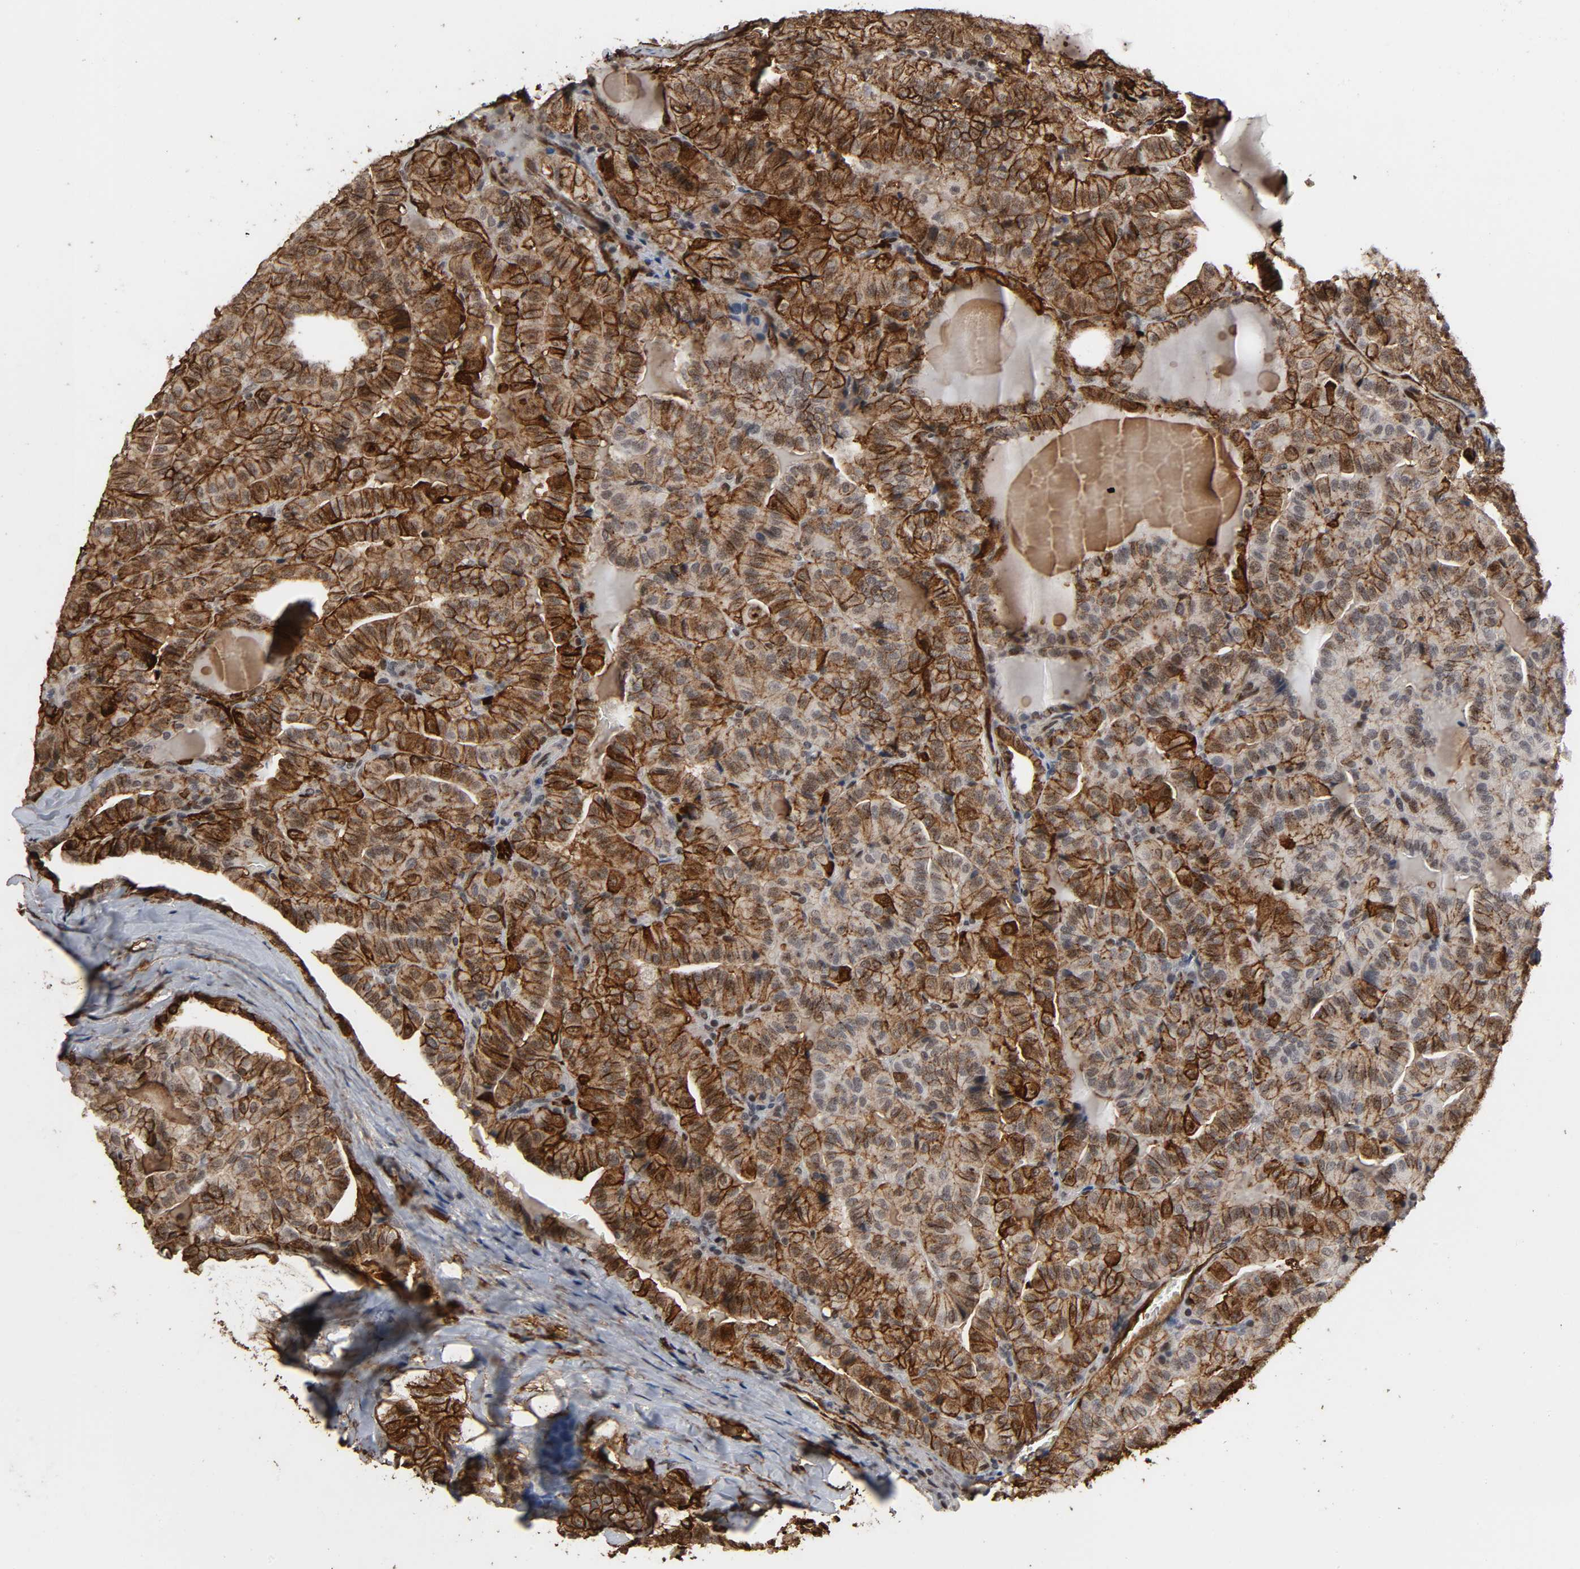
{"staining": {"intensity": "moderate", "quantity": "25%-75%", "location": "cytoplasmic/membranous"}, "tissue": "thyroid cancer", "cell_type": "Tumor cells", "image_type": "cancer", "snomed": [{"axis": "morphology", "description": "Papillary adenocarcinoma, NOS"}, {"axis": "topography", "description": "Thyroid gland"}], "caption": "IHC photomicrograph of neoplastic tissue: human thyroid cancer (papillary adenocarcinoma) stained using IHC exhibits medium levels of moderate protein expression localized specifically in the cytoplasmic/membranous of tumor cells, appearing as a cytoplasmic/membranous brown color.", "gene": "AHNAK2", "patient": {"sex": "male", "age": 77}}